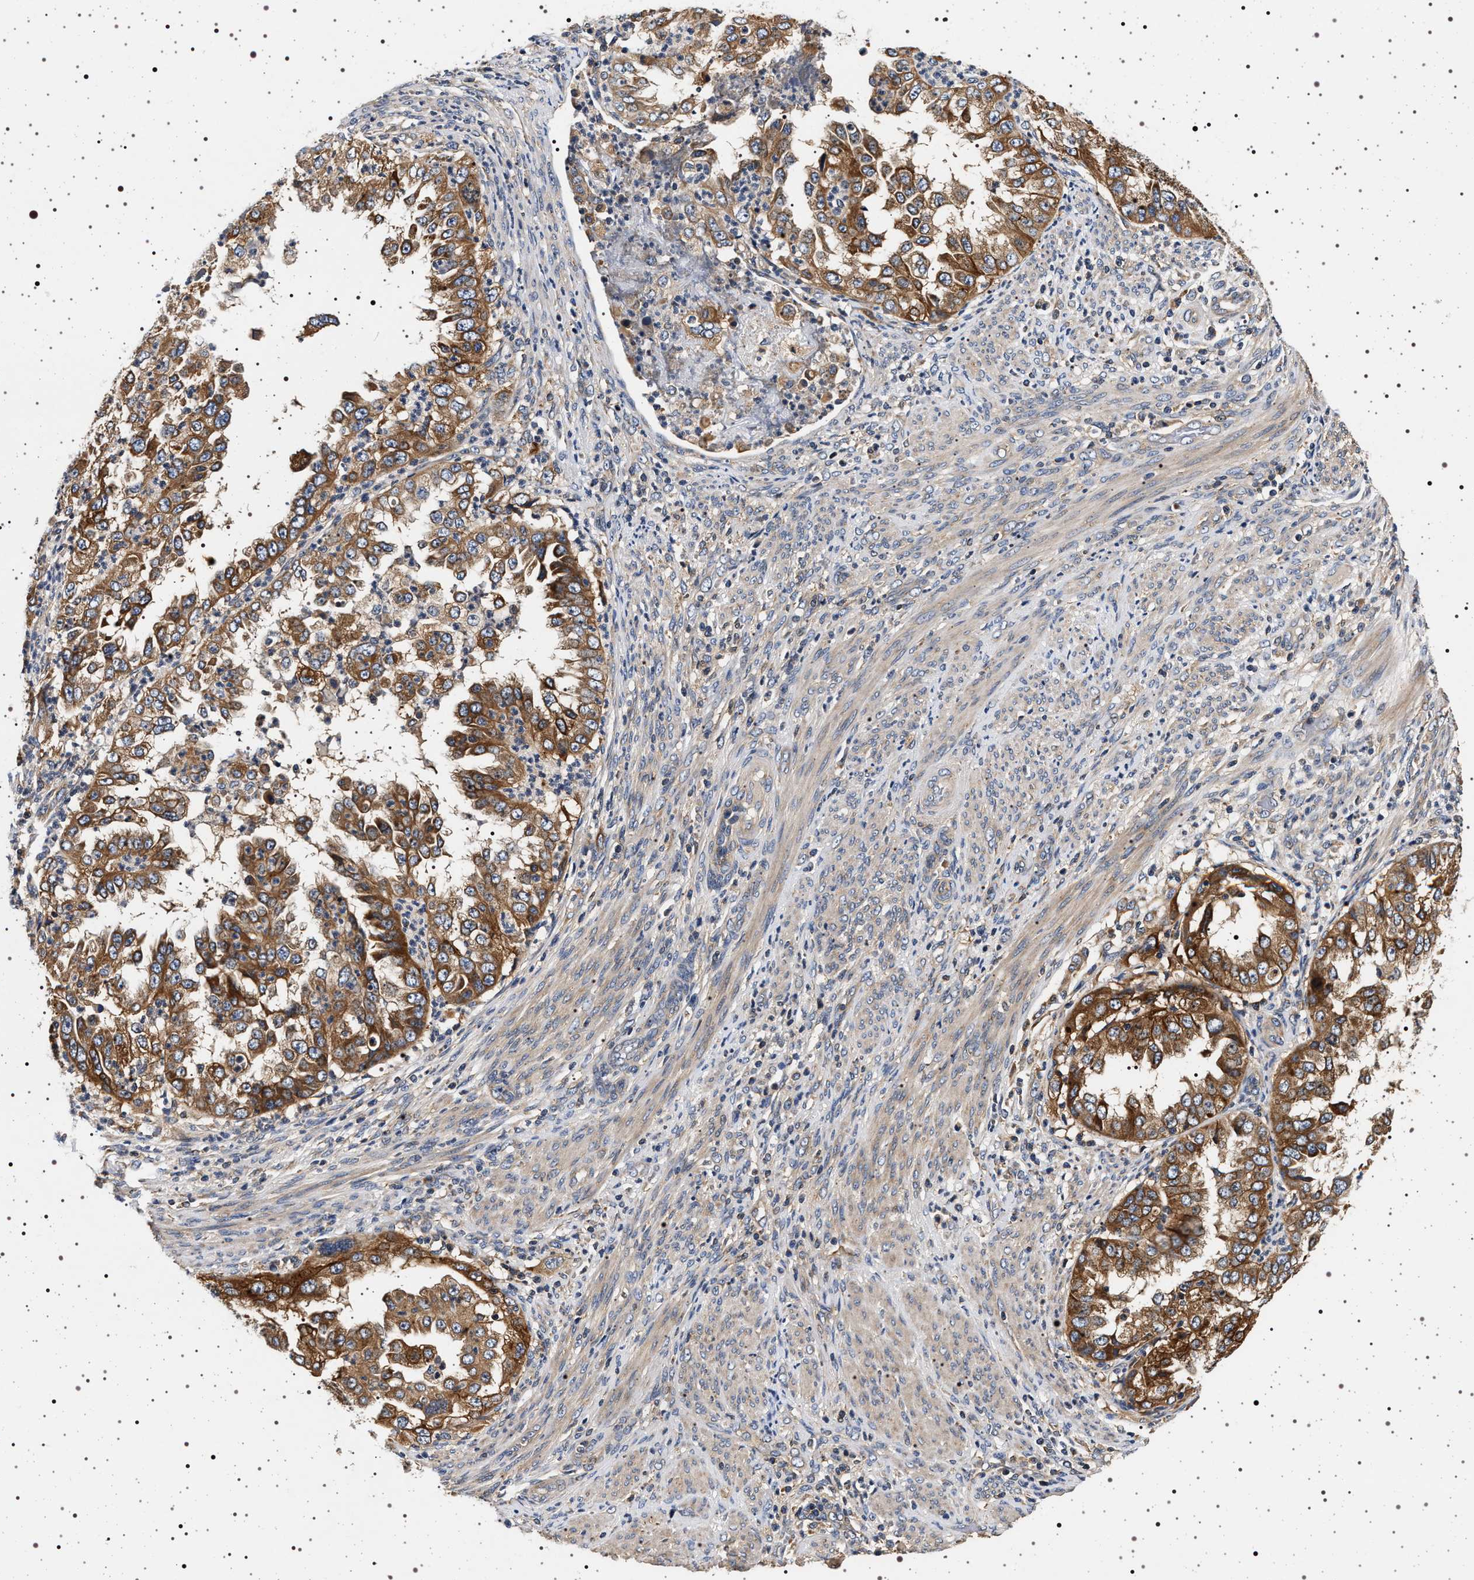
{"staining": {"intensity": "moderate", "quantity": ">75%", "location": "cytoplasmic/membranous"}, "tissue": "endometrial cancer", "cell_type": "Tumor cells", "image_type": "cancer", "snomed": [{"axis": "morphology", "description": "Adenocarcinoma, NOS"}, {"axis": "topography", "description": "Endometrium"}], "caption": "Tumor cells show moderate cytoplasmic/membranous positivity in about >75% of cells in endometrial adenocarcinoma. Using DAB (brown) and hematoxylin (blue) stains, captured at high magnification using brightfield microscopy.", "gene": "DCBLD2", "patient": {"sex": "female", "age": 85}}